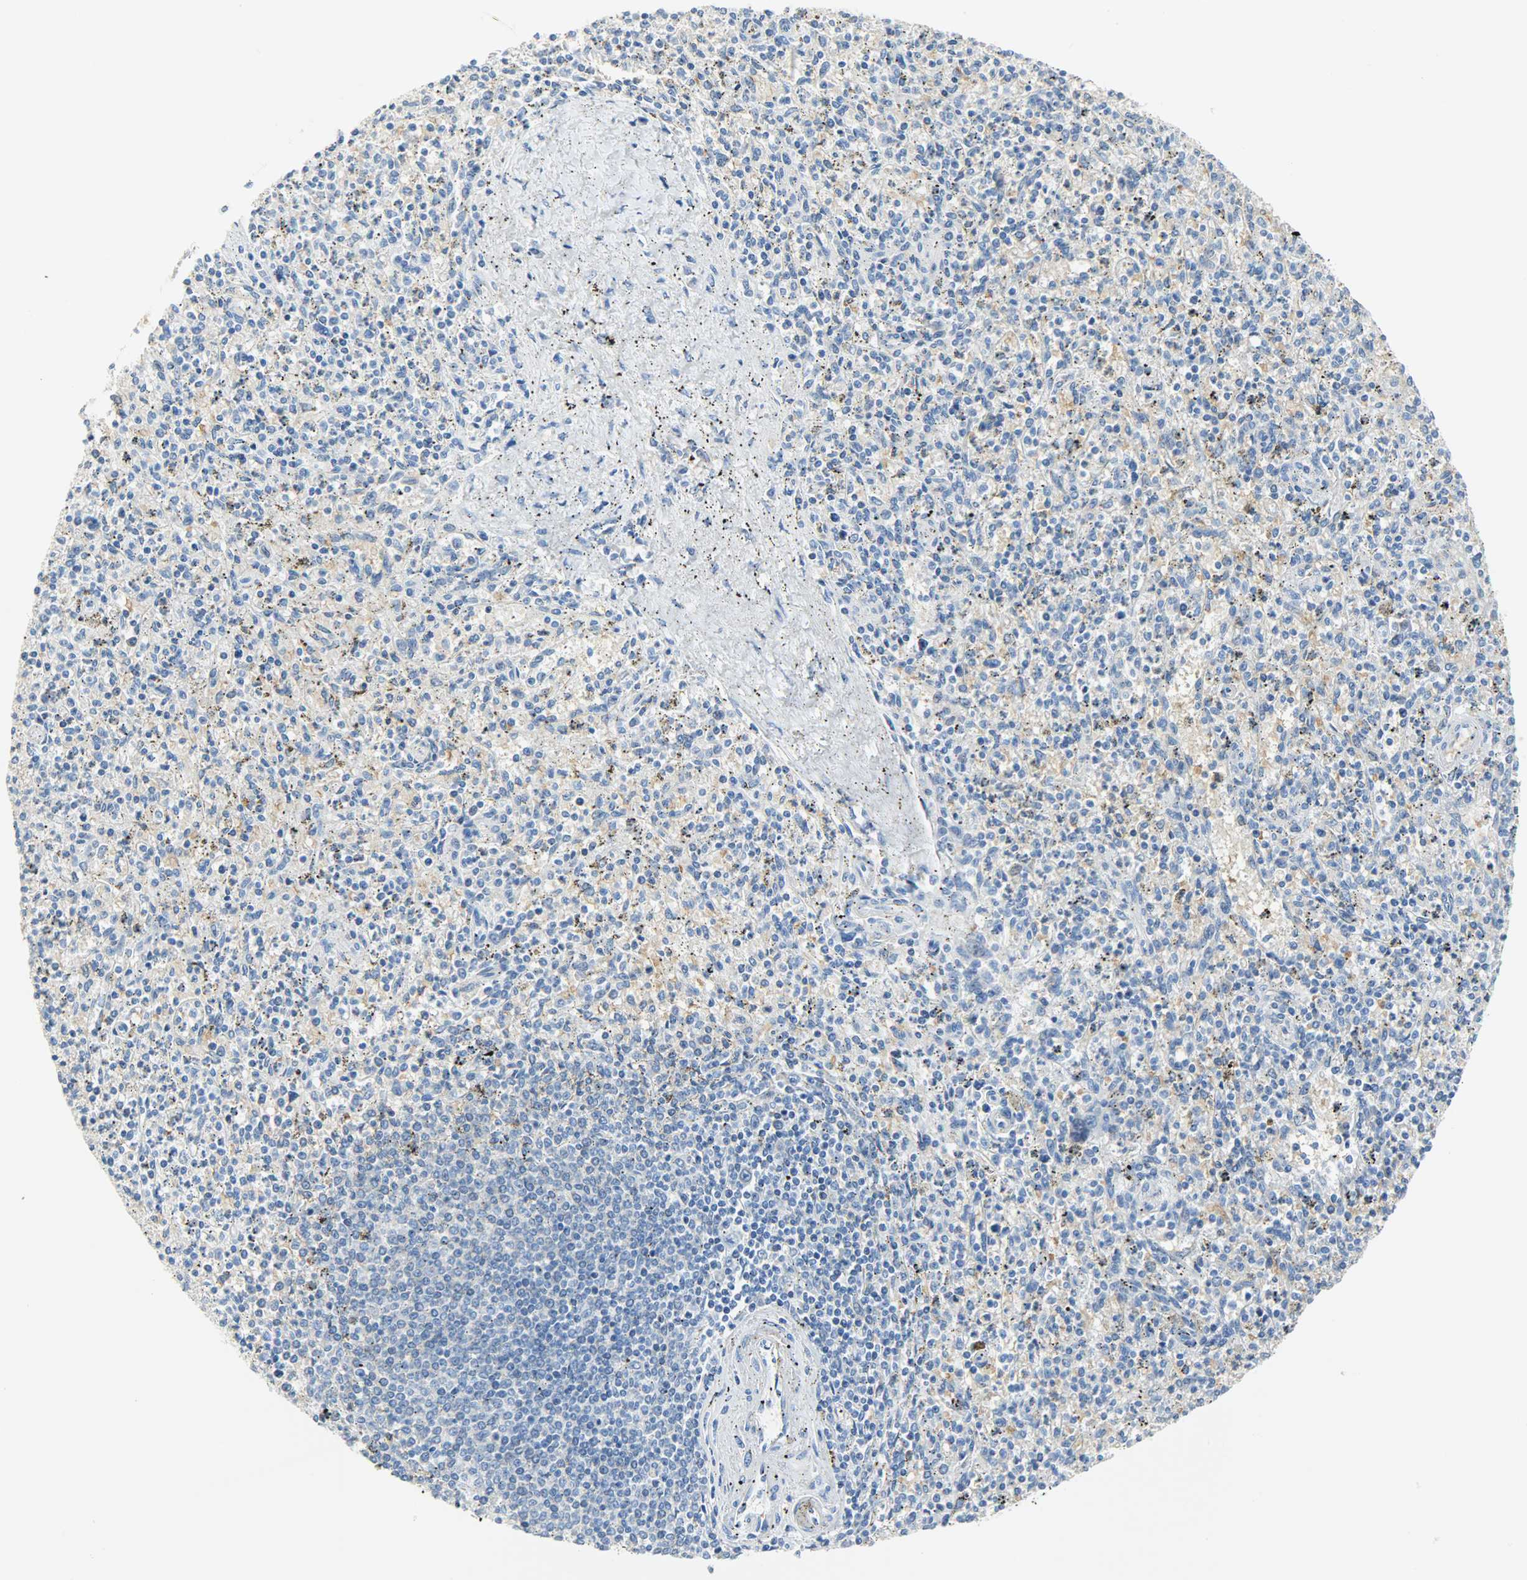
{"staining": {"intensity": "negative", "quantity": "none", "location": "none"}, "tissue": "spleen", "cell_type": "Cells in red pulp", "image_type": "normal", "snomed": [{"axis": "morphology", "description": "Normal tissue, NOS"}, {"axis": "topography", "description": "Spleen"}], "caption": "Immunohistochemical staining of normal human spleen reveals no significant positivity in cells in red pulp.", "gene": "CA3", "patient": {"sex": "male", "age": 72}}